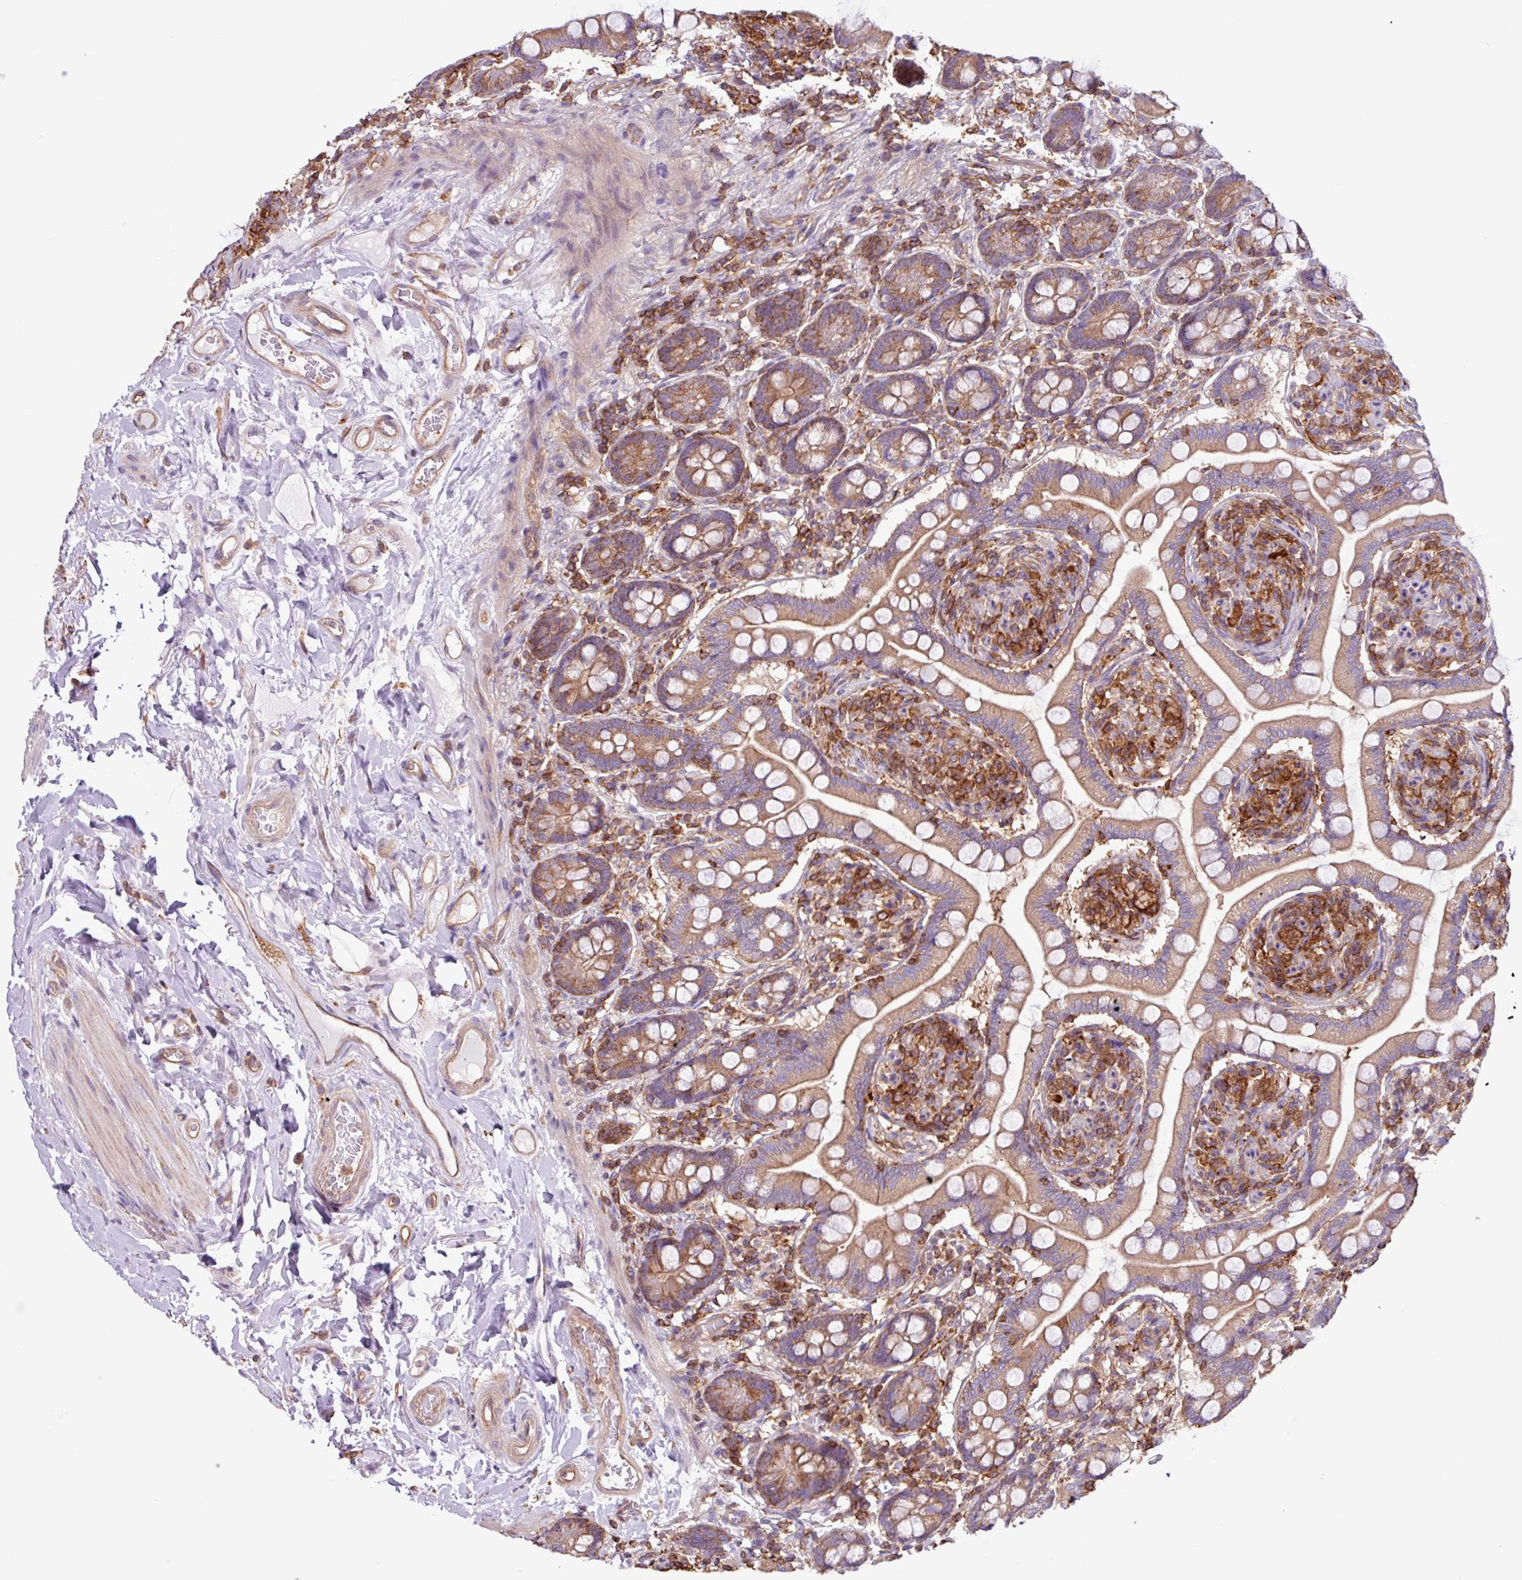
{"staining": {"intensity": "moderate", "quantity": ">75%", "location": "cytoplasmic/membranous"}, "tissue": "small intestine", "cell_type": "Glandular cells", "image_type": "normal", "snomed": [{"axis": "morphology", "description": "Normal tissue, NOS"}, {"axis": "topography", "description": "Small intestine"}], "caption": "An image showing moderate cytoplasmic/membranous positivity in approximately >75% of glandular cells in normal small intestine, as visualized by brown immunohistochemical staining.", "gene": "ACTR3B", "patient": {"sex": "female", "age": 64}}